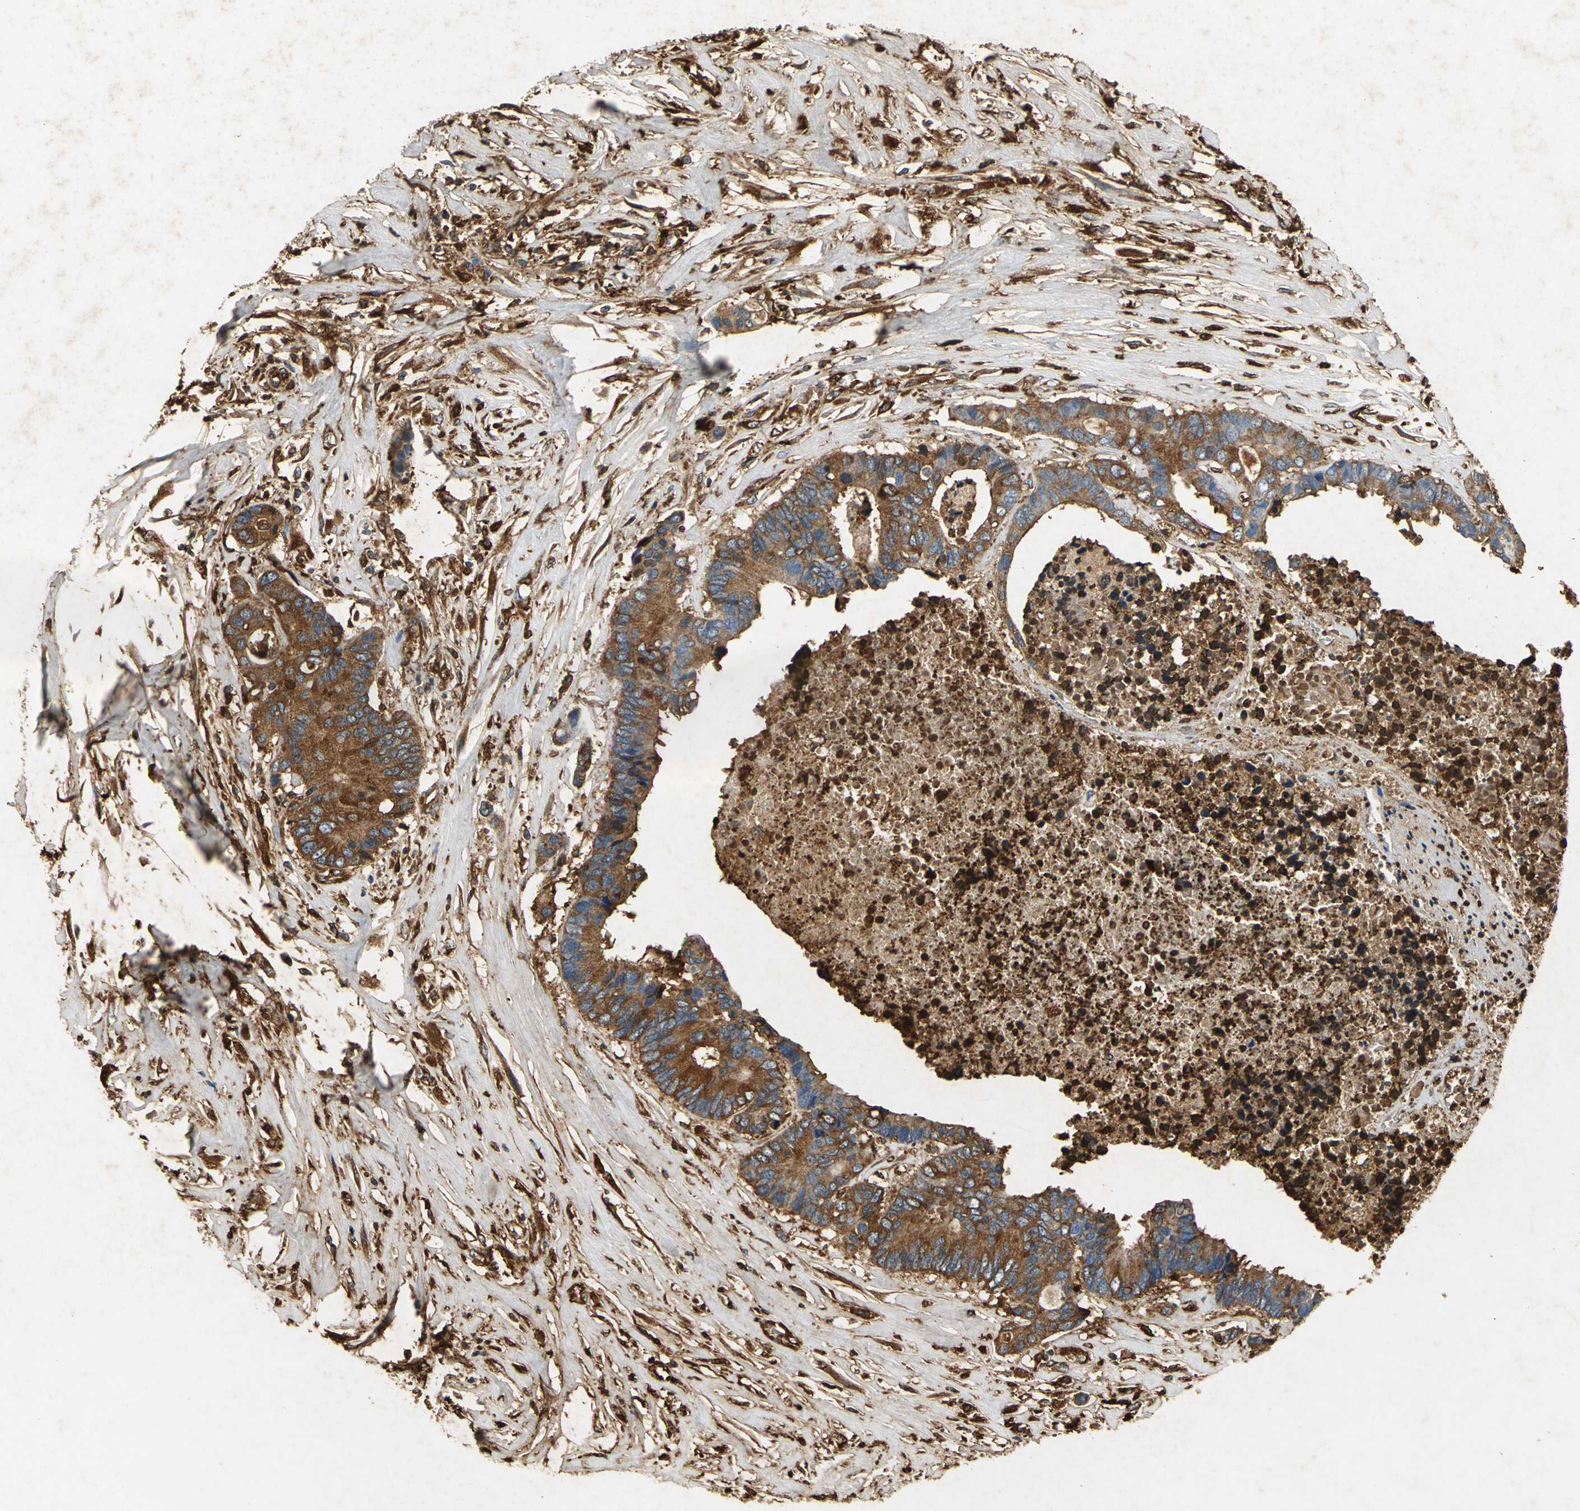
{"staining": {"intensity": "strong", "quantity": ">75%", "location": "cytoplasmic/membranous"}, "tissue": "colorectal cancer", "cell_type": "Tumor cells", "image_type": "cancer", "snomed": [{"axis": "morphology", "description": "Adenocarcinoma, NOS"}, {"axis": "topography", "description": "Rectum"}], "caption": "This is an image of immunohistochemistry staining of colorectal cancer (adenocarcinoma), which shows strong expression in the cytoplasmic/membranous of tumor cells.", "gene": "ANXA4", "patient": {"sex": "male", "age": 55}}